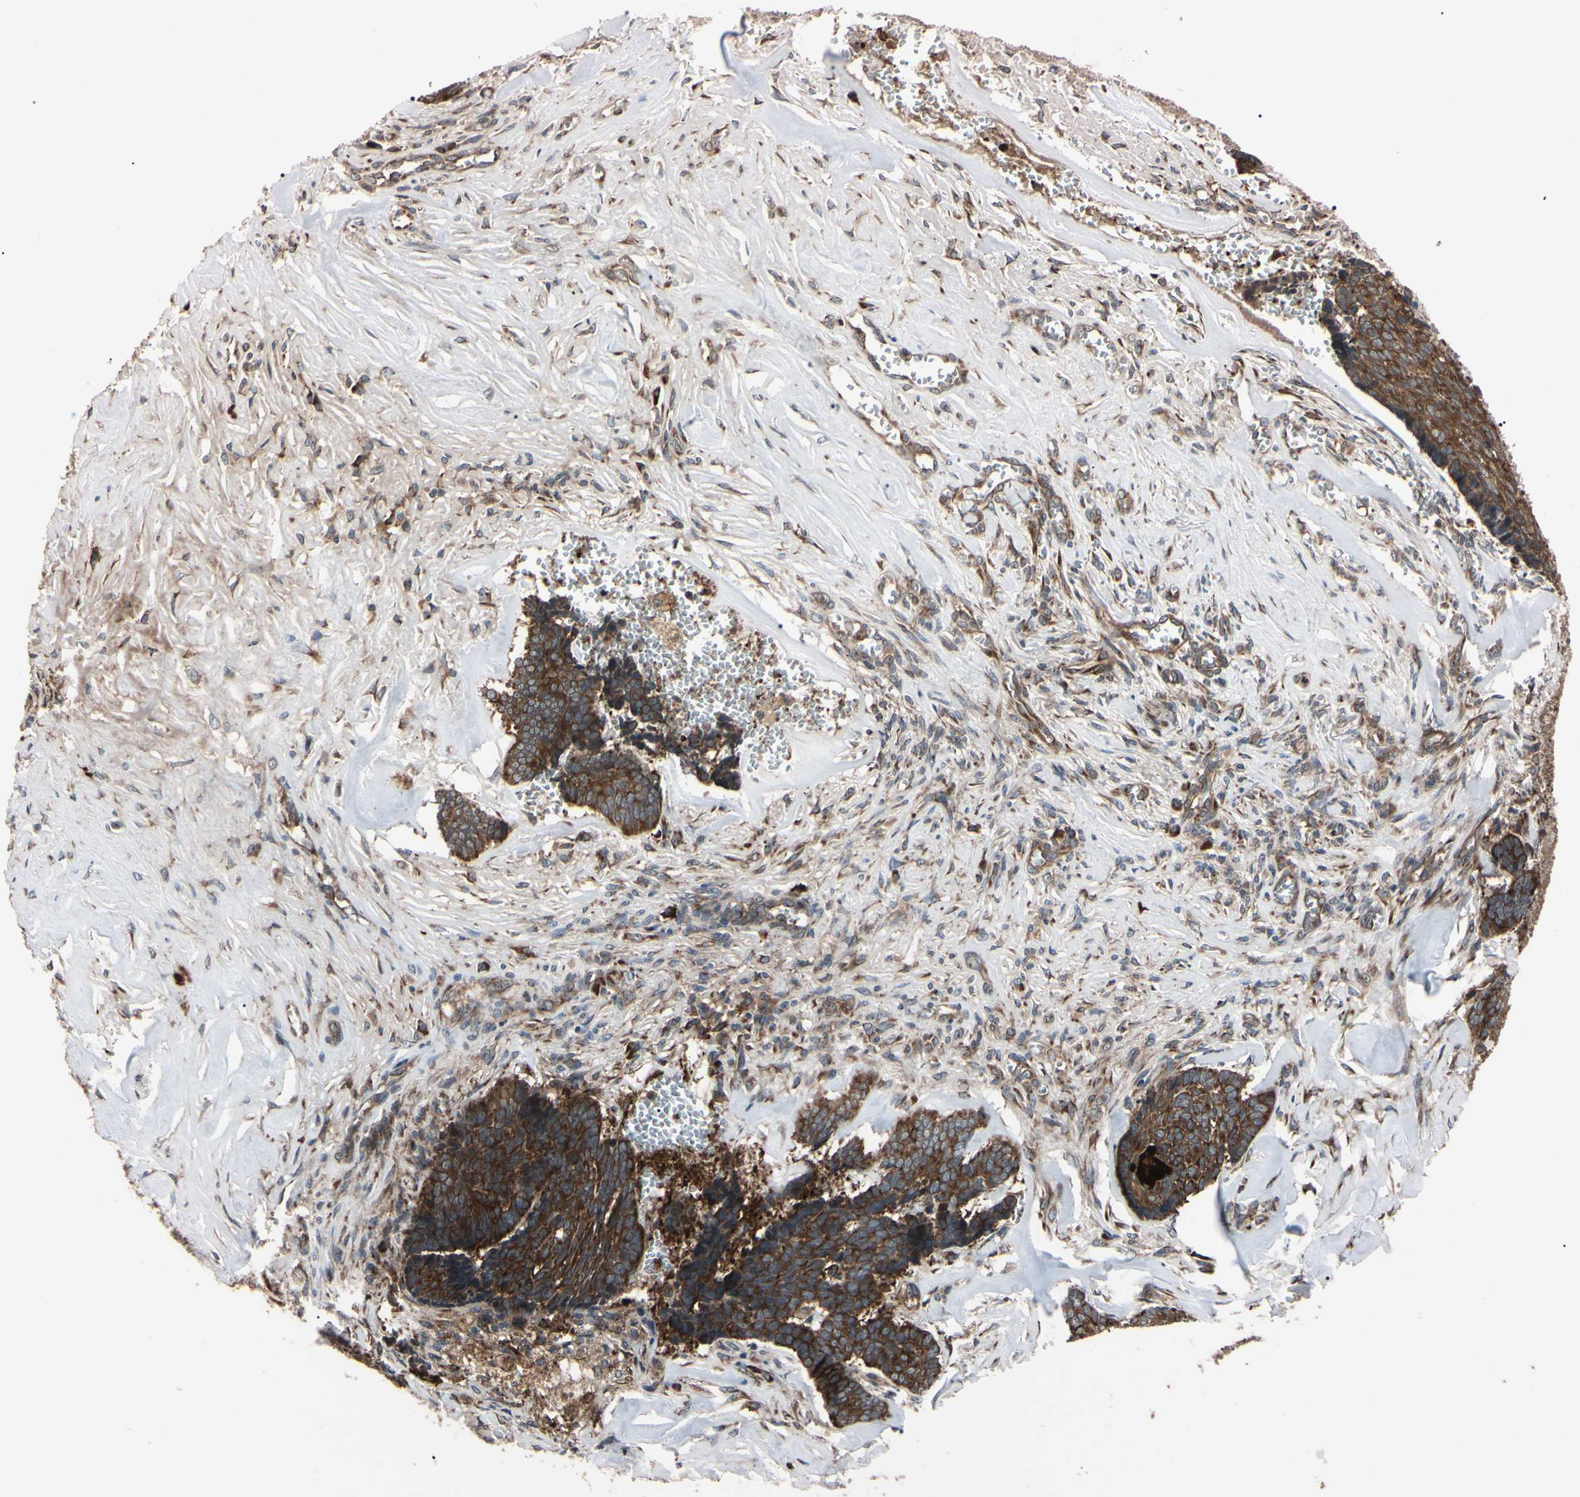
{"staining": {"intensity": "strong", "quantity": ">75%", "location": "cytoplasmic/membranous"}, "tissue": "skin cancer", "cell_type": "Tumor cells", "image_type": "cancer", "snomed": [{"axis": "morphology", "description": "Basal cell carcinoma"}, {"axis": "topography", "description": "Skin"}], "caption": "Basal cell carcinoma (skin) stained with DAB (3,3'-diaminobenzidine) immunohistochemistry (IHC) reveals high levels of strong cytoplasmic/membranous positivity in approximately >75% of tumor cells.", "gene": "GUCY1B1", "patient": {"sex": "male", "age": 84}}